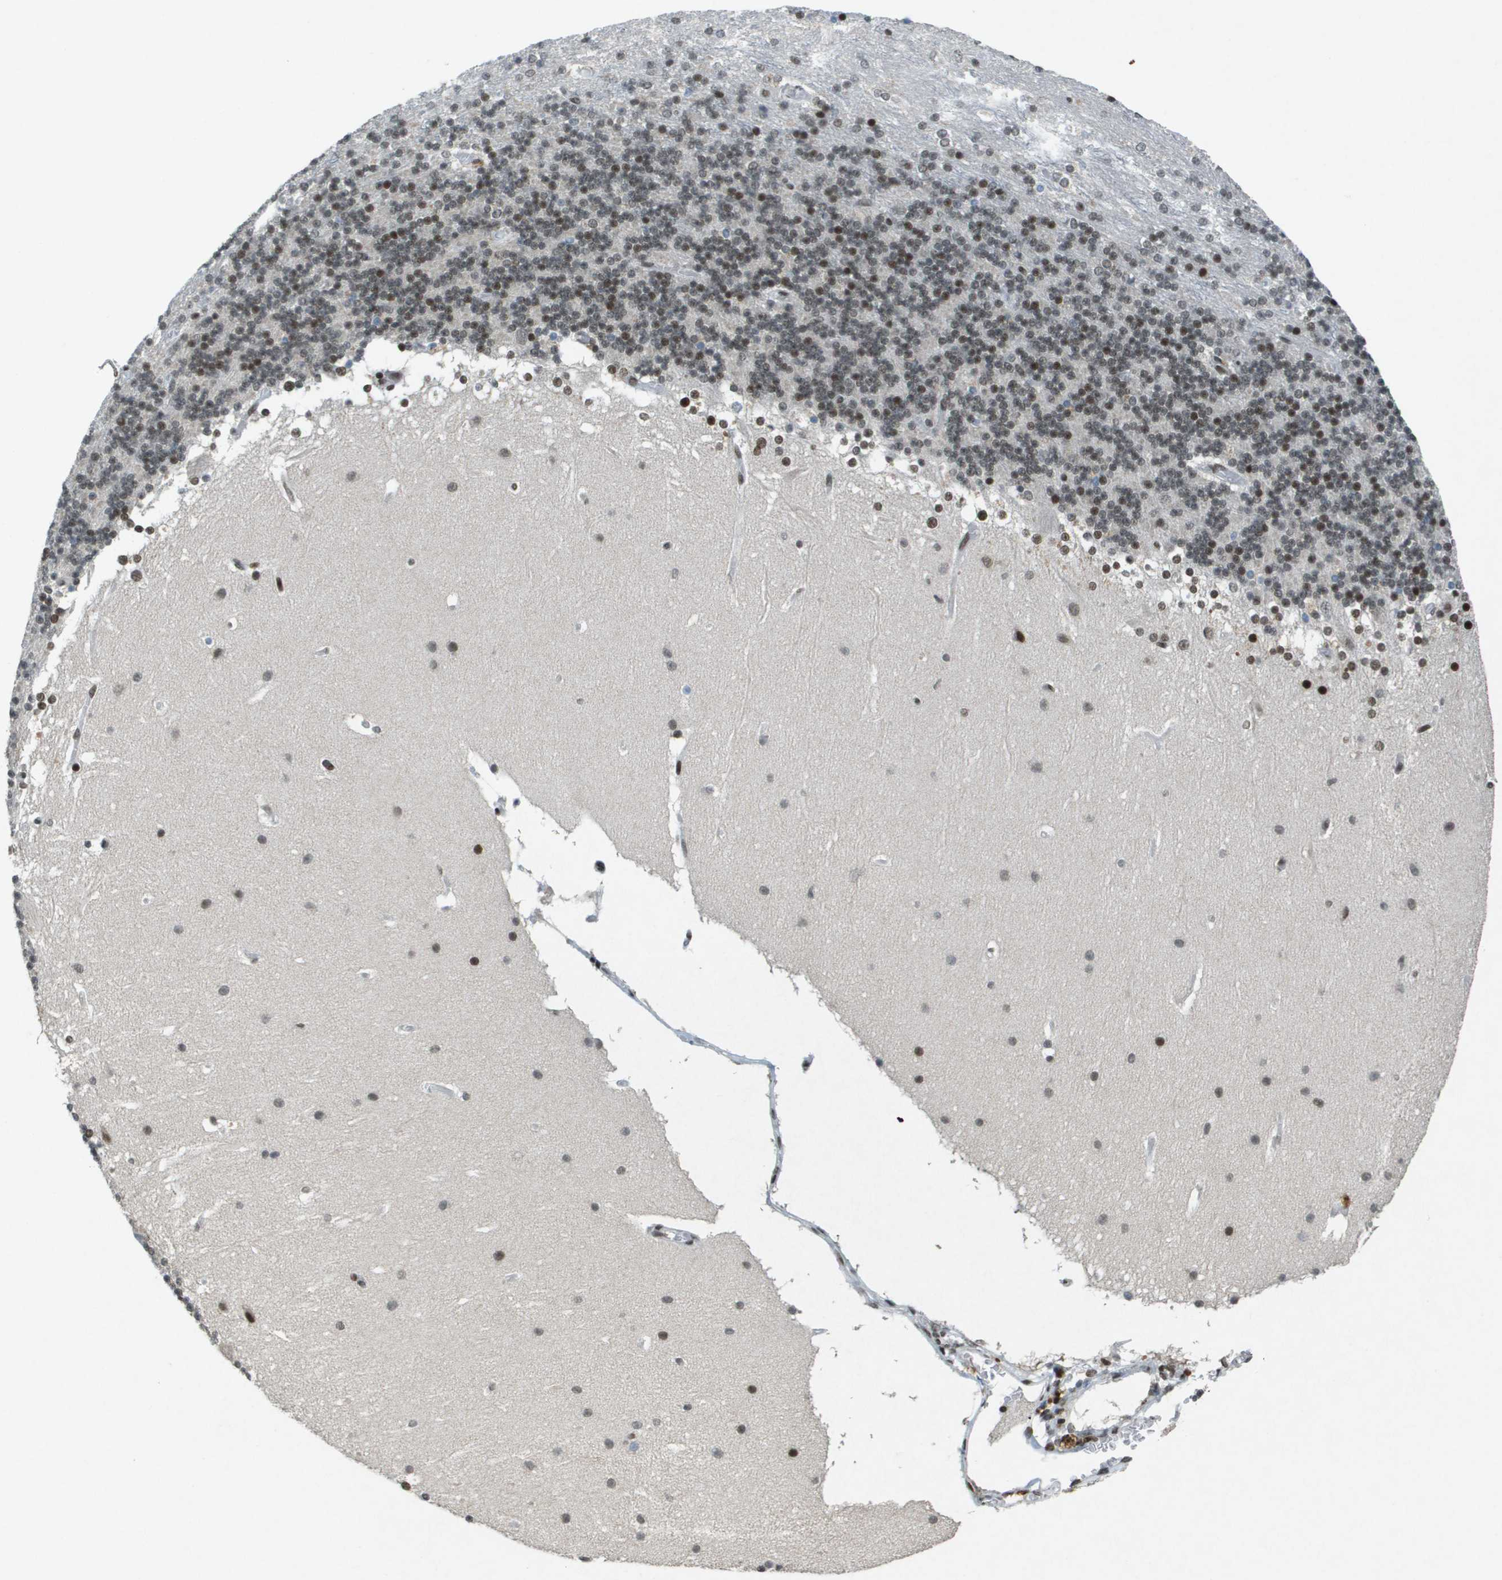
{"staining": {"intensity": "strong", "quantity": "25%-75%", "location": "nuclear"}, "tissue": "cerebellum", "cell_type": "Cells in granular layer", "image_type": "normal", "snomed": [{"axis": "morphology", "description": "Normal tissue, NOS"}, {"axis": "topography", "description": "Cerebellum"}], "caption": "A photomicrograph of cerebellum stained for a protein reveals strong nuclear brown staining in cells in granular layer.", "gene": "IRF7", "patient": {"sex": "female", "age": 19}}